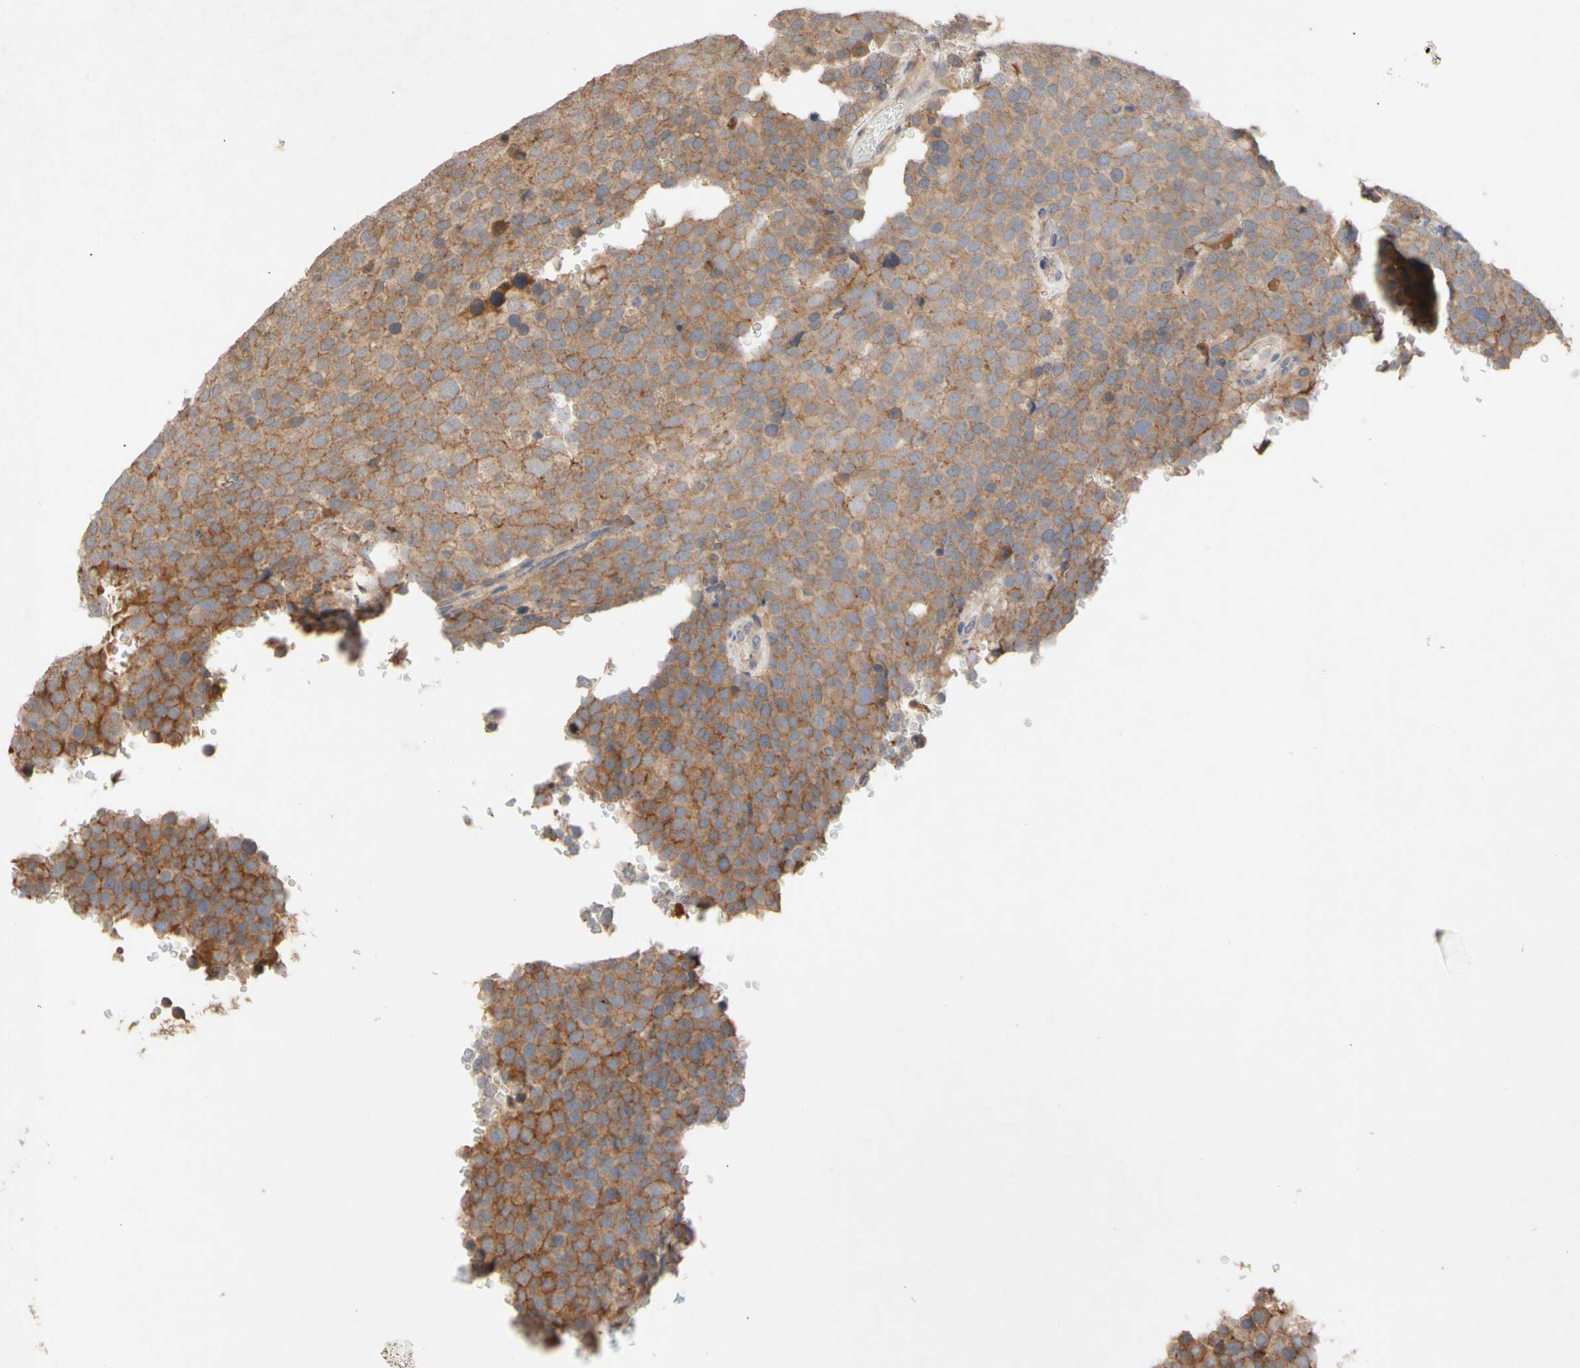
{"staining": {"intensity": "moderate", "quantity": ">75%", "location": "cytoplasmic/membranous"}, "tissue": "testis cancer", "cell_type": "Tumor cells", "image_type": "cancer", "snomed": [{"axis": "morphology", "description": "Seminoma, NOS"}, {"axis": "topography", "description": "Testis"}], "caption": "High-power microscopy captured an immunohistochemistry histopathology image of testis cancer (seminoma), revealing moderate cytoplasmic/membranous staining in about >75% of tumor cells. (DAB IHC, brown staining for protein, blue staining for nuclei).", "gene": "NECTIN3", "patient": {"sex": "male", "age": 71}}